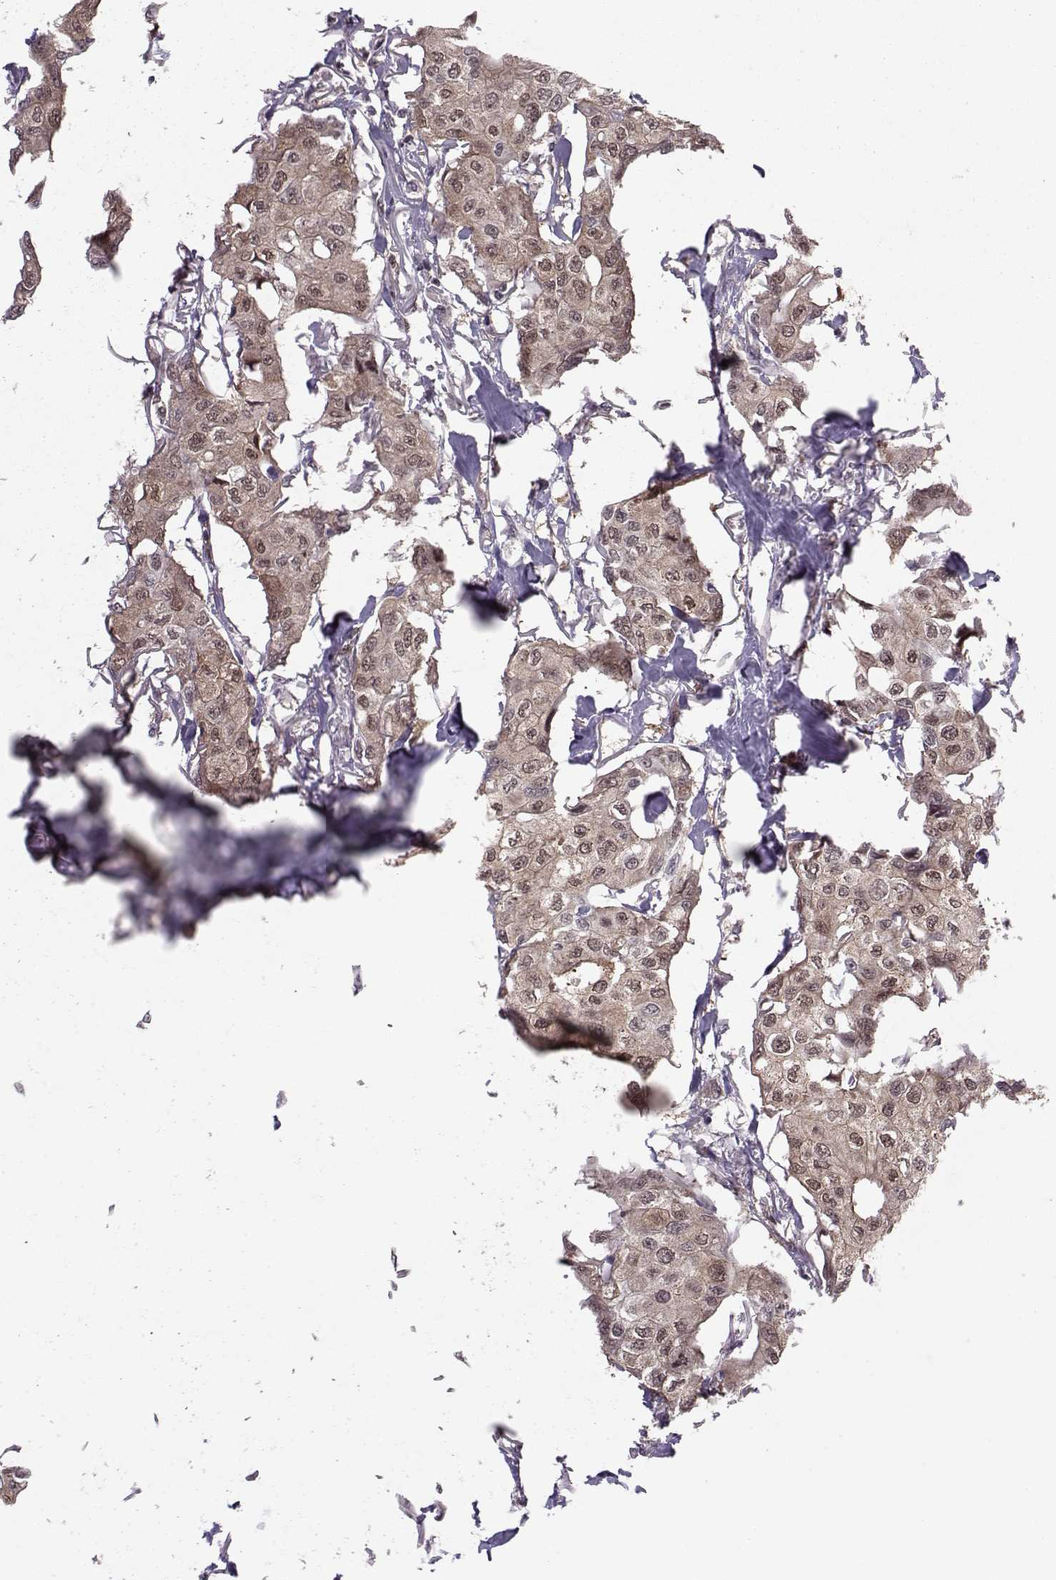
{"staining": {"intensity": "weak", "quantity": "25%-75%", "location": "cytoplasmic/membranous"}, "tissue": "breast cancer", "cell_type": "Tumor cells", "image_type": "cancer", "snomed": [{"axis": "morphology", "description": "Duct carcinoma"}, {"axis": "topography", "description": "Breast"}], "caption": "Breast cancer stained for a protein demonstrates weak cytoplasmic/membranous positivity in tumor cells. (DAB (3,3'-diaminobenzidine) = brown stain, brightfield microscopy at high magnification).", "gene": "PPP2R2A", "patient": {"sex": "female", "age": 80}}